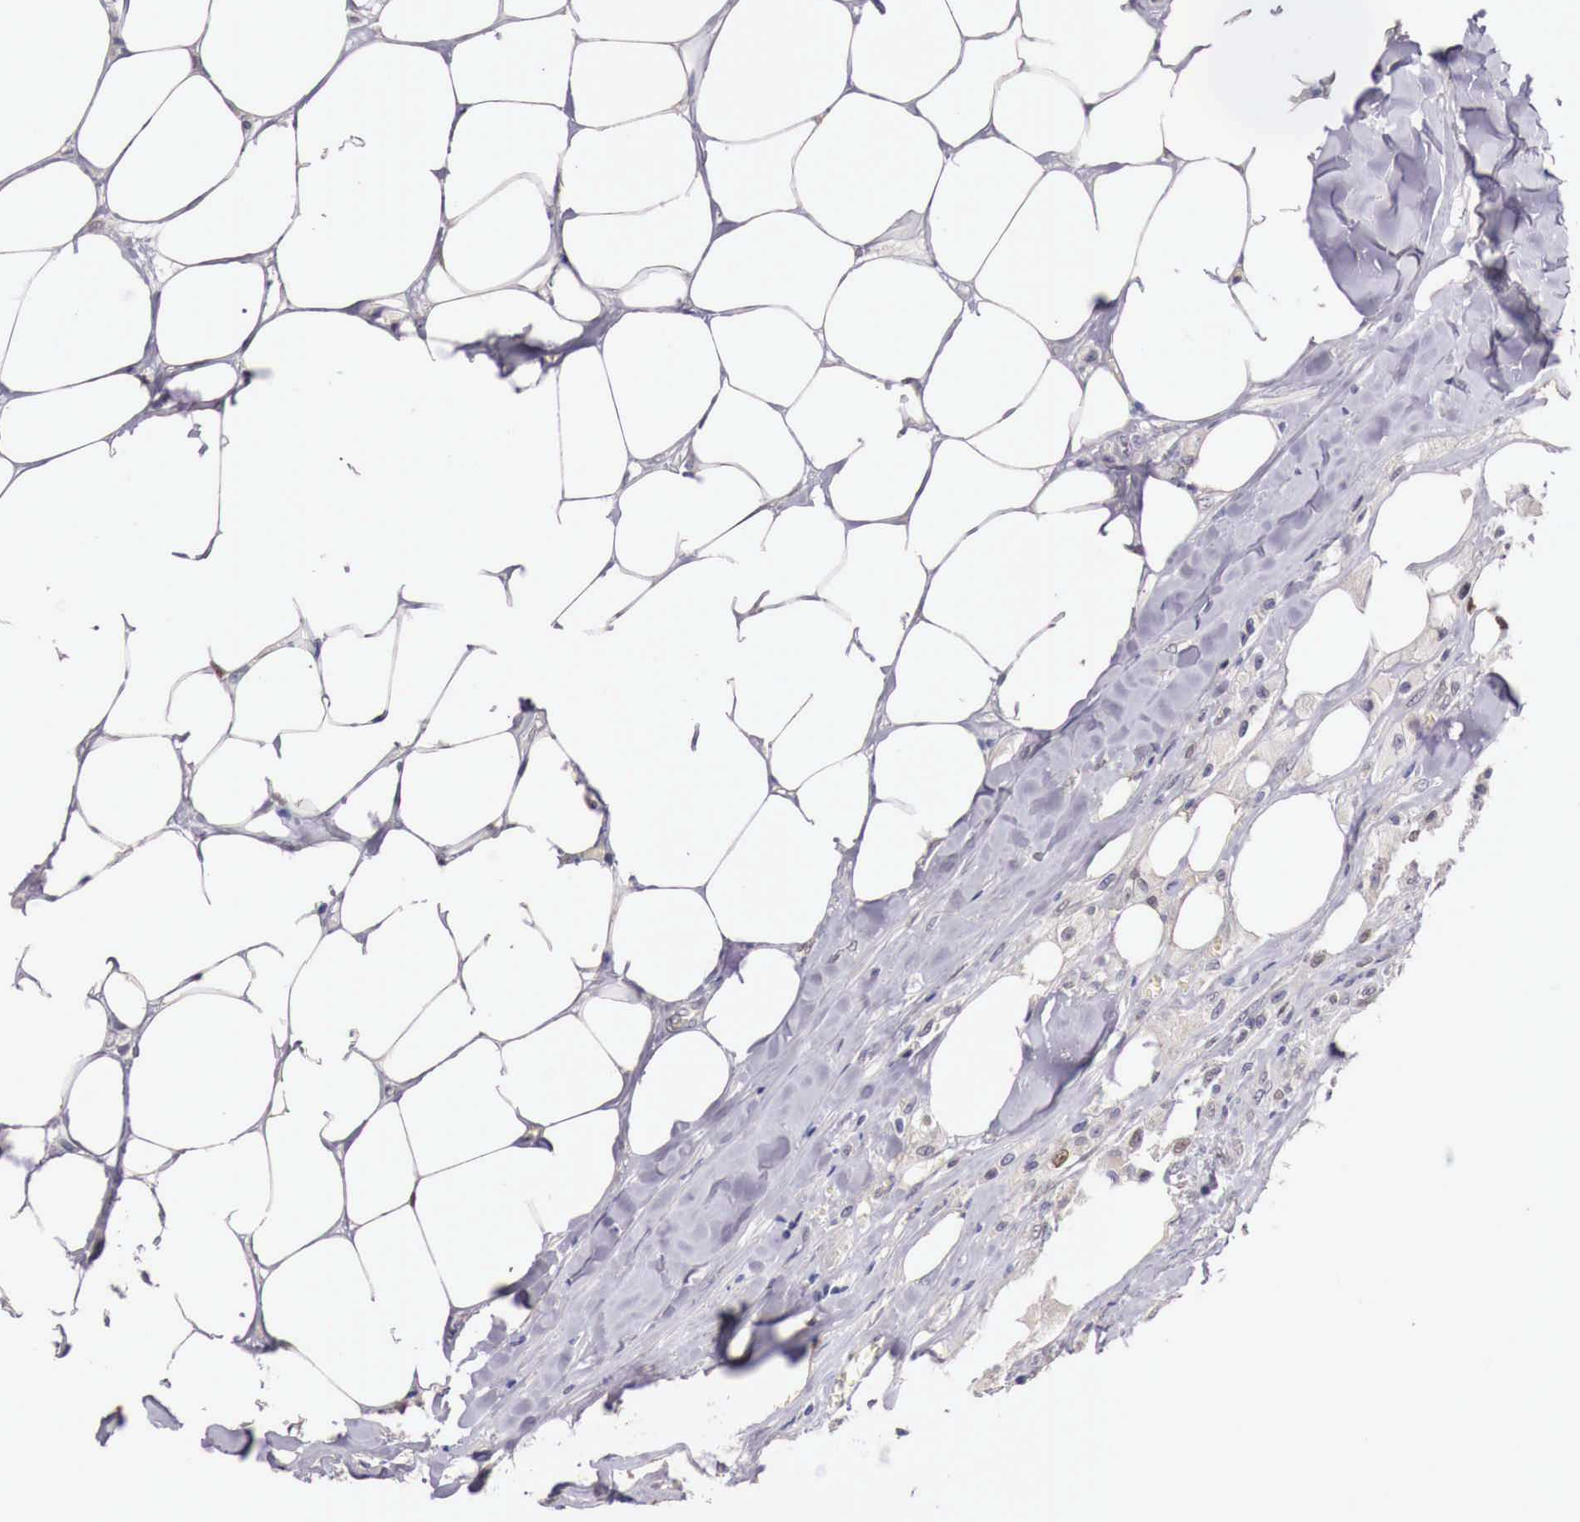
{"staining": {"intensity": "negative", "quantity": "none", "location": "none"}, "tissue": "breast cancer", "cell_type": "Tumor cells", "image_type": "cancer", "snomed": [{"axis": "morphology", "description": "Neoplasm, malignant, NOS"}, {"axis": "topography", "description": "Breast"}], "caption": "Immunohistochemical staining of human breast malignant neoplasm shows no significant expression in tumor cells. (DAB IHC with hematoxylin counter stain).", "gene": "ENOX2", "patient": {"sex": "female", "age": 50}}